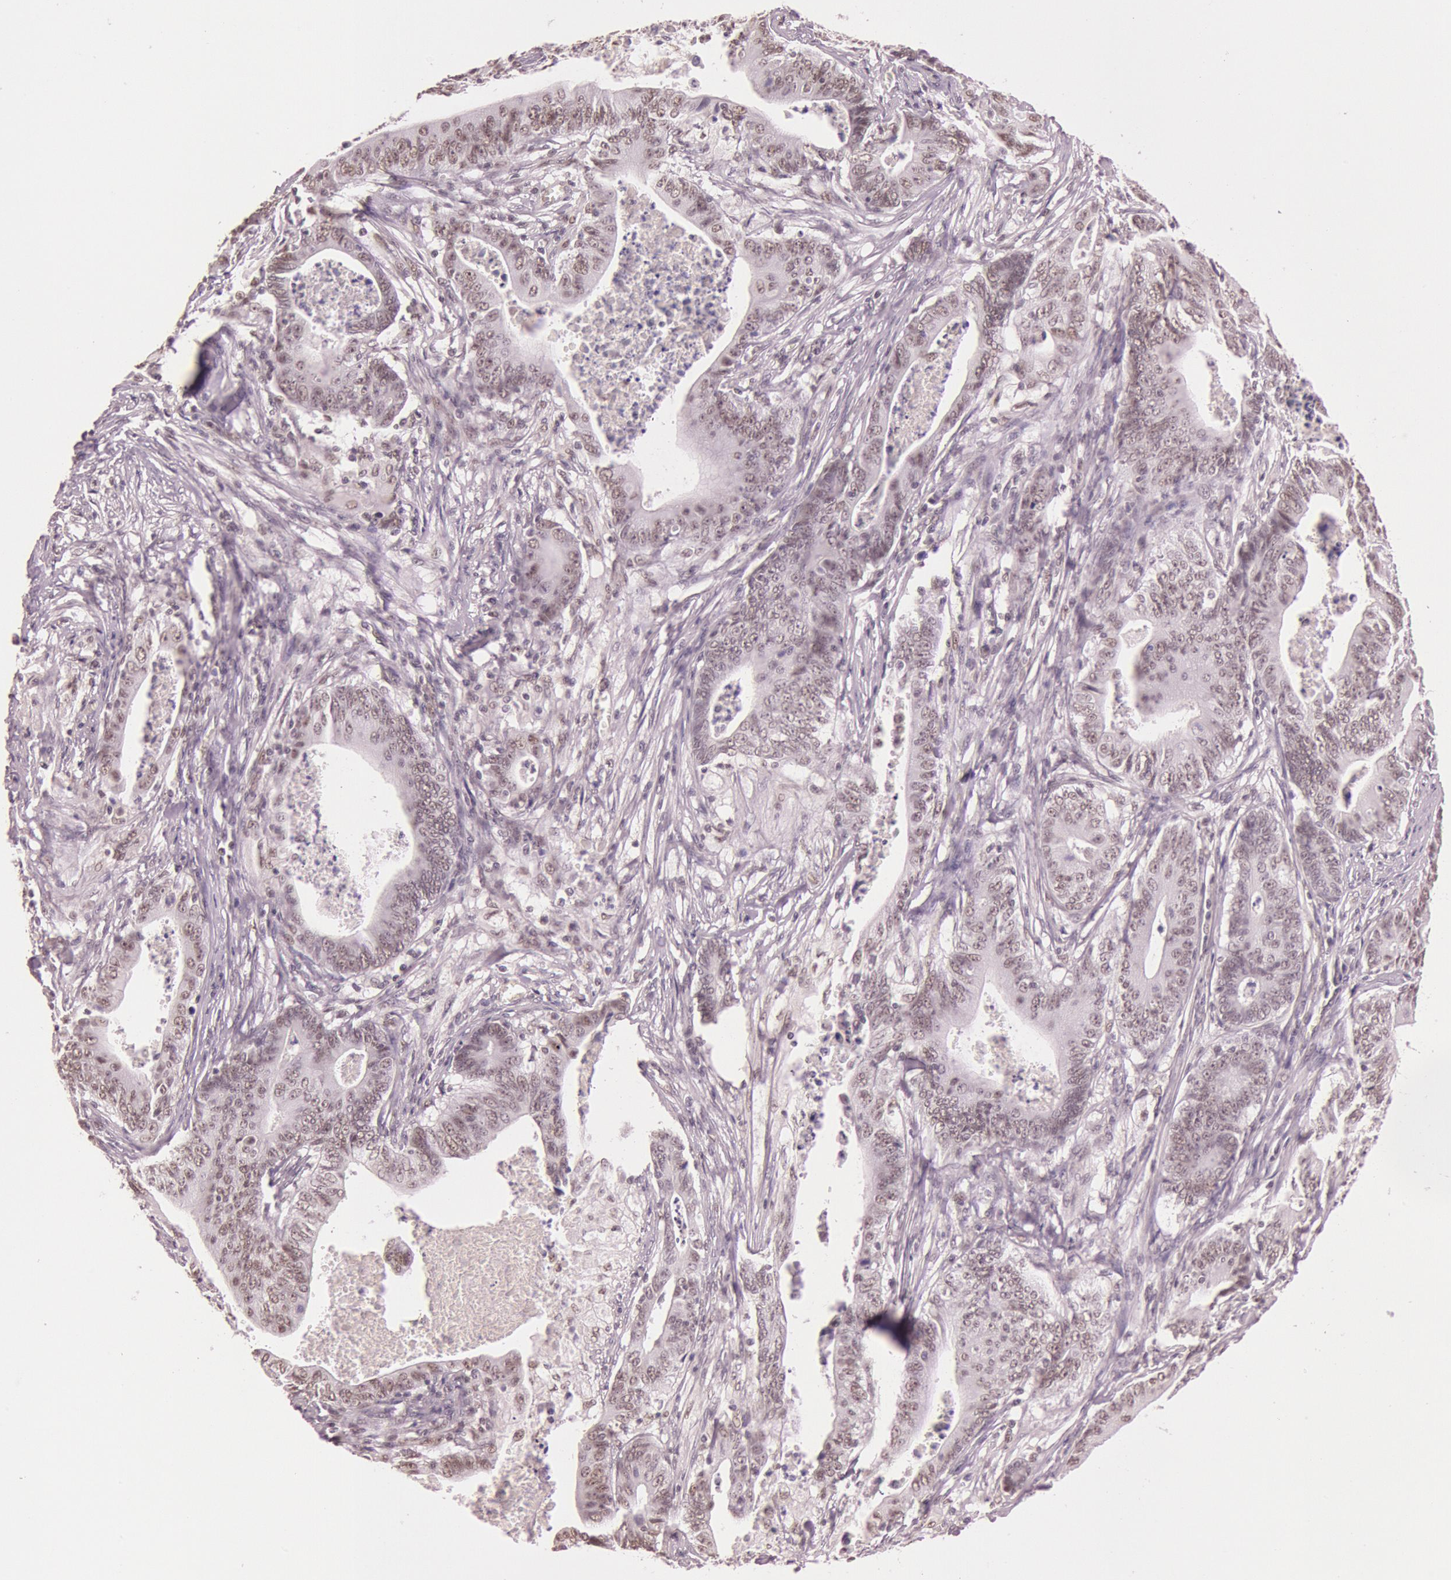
{"staining": {"intensity": "weak", "quantity": "25%-75%", "location": "nuclear"}, "tissue": "stomach cancer", "cell_type": "Tumor cells", "image_type": "cancer", "snomed": [{"axis": "morphology", "description": "Adenocarcinoma, NOS"}, {"axis": "topography", "description": "Stomach, lower"}], "caption": "IHC (DAB (3,3'-diaminobenzidine)) staining of human stomach cancer reveals weak nuclear protein expression in approximately 25%-75% of tumor cells. Using DAB (brown) and hematoxylin (blue) stains, captured at high magnification using brightfield microscopy.", "gene": "TASL", "patient": {"sex": "female", "age": 86}}